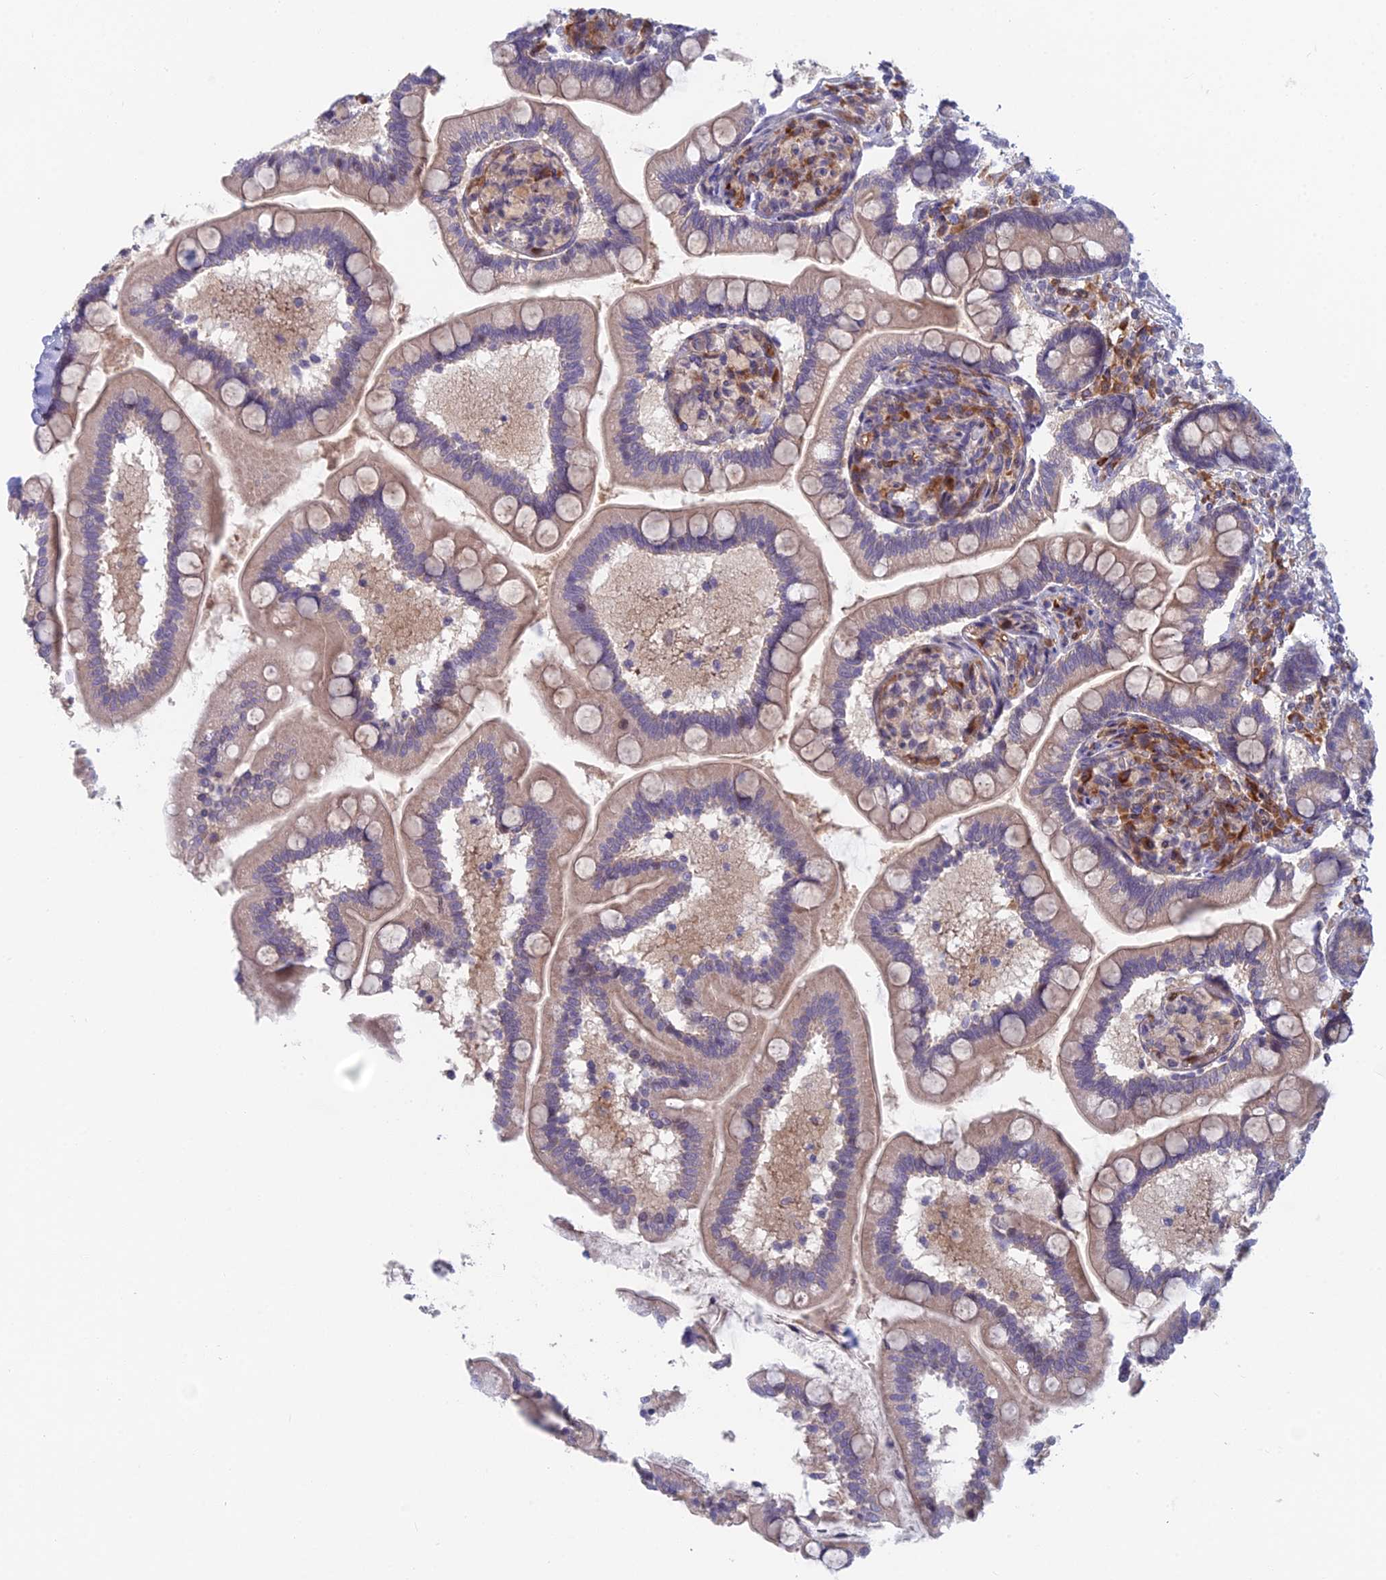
{"staining": {"intensity": "moderate", "quantity": "25%-75%", "location": "cytoplasmic/membranous"}, "tissue": "small intestine", "cell_type": "Glandular cells", "image_type": "normal", "snomed": [{"axis": "morphology", "description": "Normal tissue, NOS"}, {"axis": "topography", "description": "Small intestine"}], "caption": "Immunohistochemical staining of benign human small intestine shows moderate cytoplasmic/membranous protein expression in about 25%-75% of glandular cells. (DAB IHC, brown staining for protein, blue staining for nuclei).", "gene": "PPP1R26", "patient": {"sex": "female", "age": 64}}